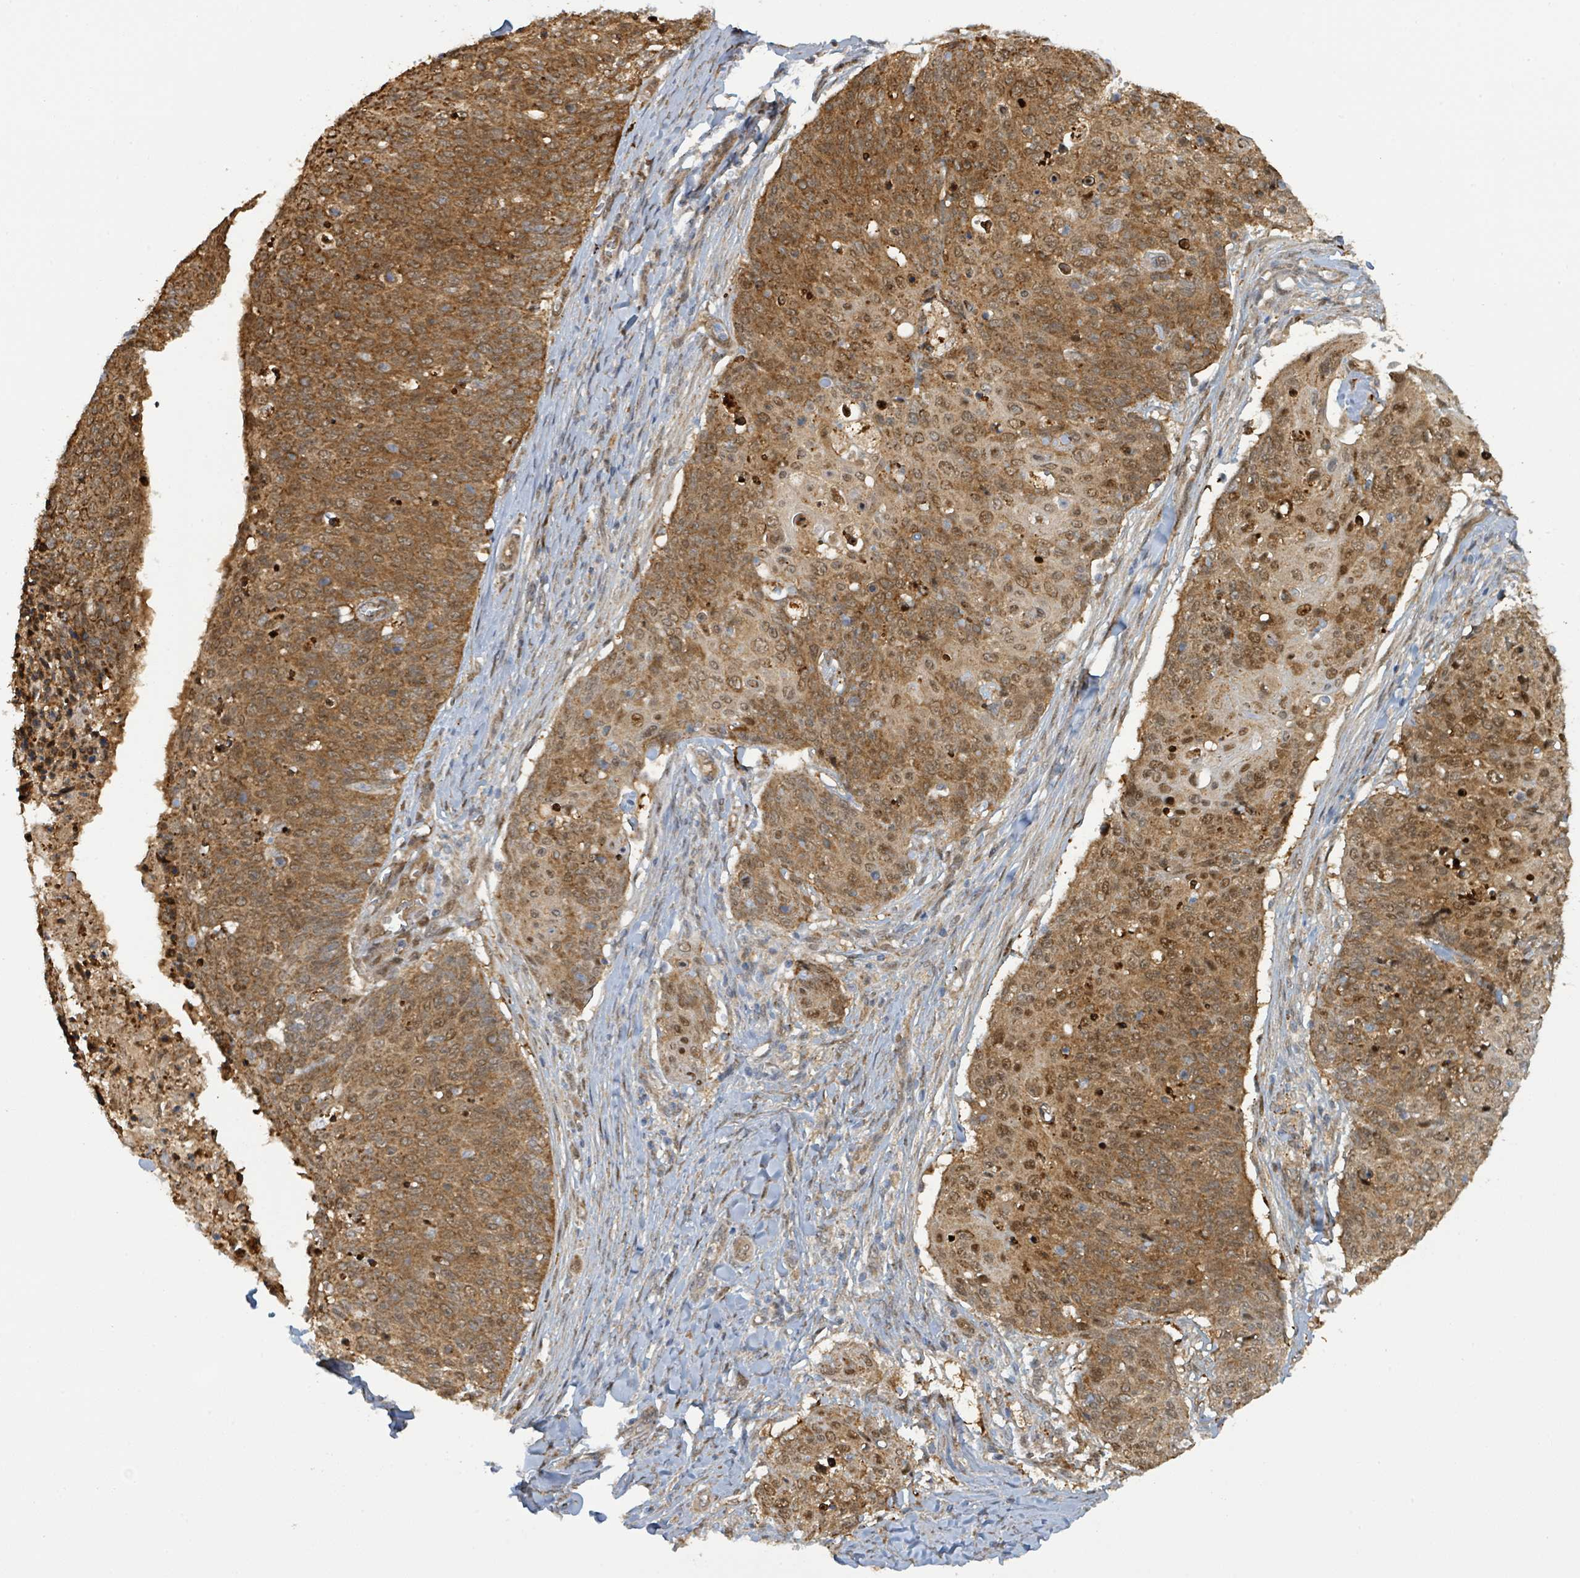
{"staining": {"intensity": "moderate", "quantity": ">75%", "location": "cytoplasmic/membranous,nuclear"}, "tissue": "skin cancer", "cell_type": "Tumor cells", "image_type": "cancer", "snomed": [{"axis": "morphology", "description": "Squamous cell carcinoma, NOS"}, {"axis": "topography", "description": "Skin"}, {"axis": "topography", "description": "Vulva"}], "caption": "Brown immunohistochemical staining in skin squamous cell carcinoma exhibits moderate cytoplasmic/membranous and nuclear expression in about >75% of tumor cells.", "gene": "PSMB7", "patient": {"sex": "female", "age": 85}}